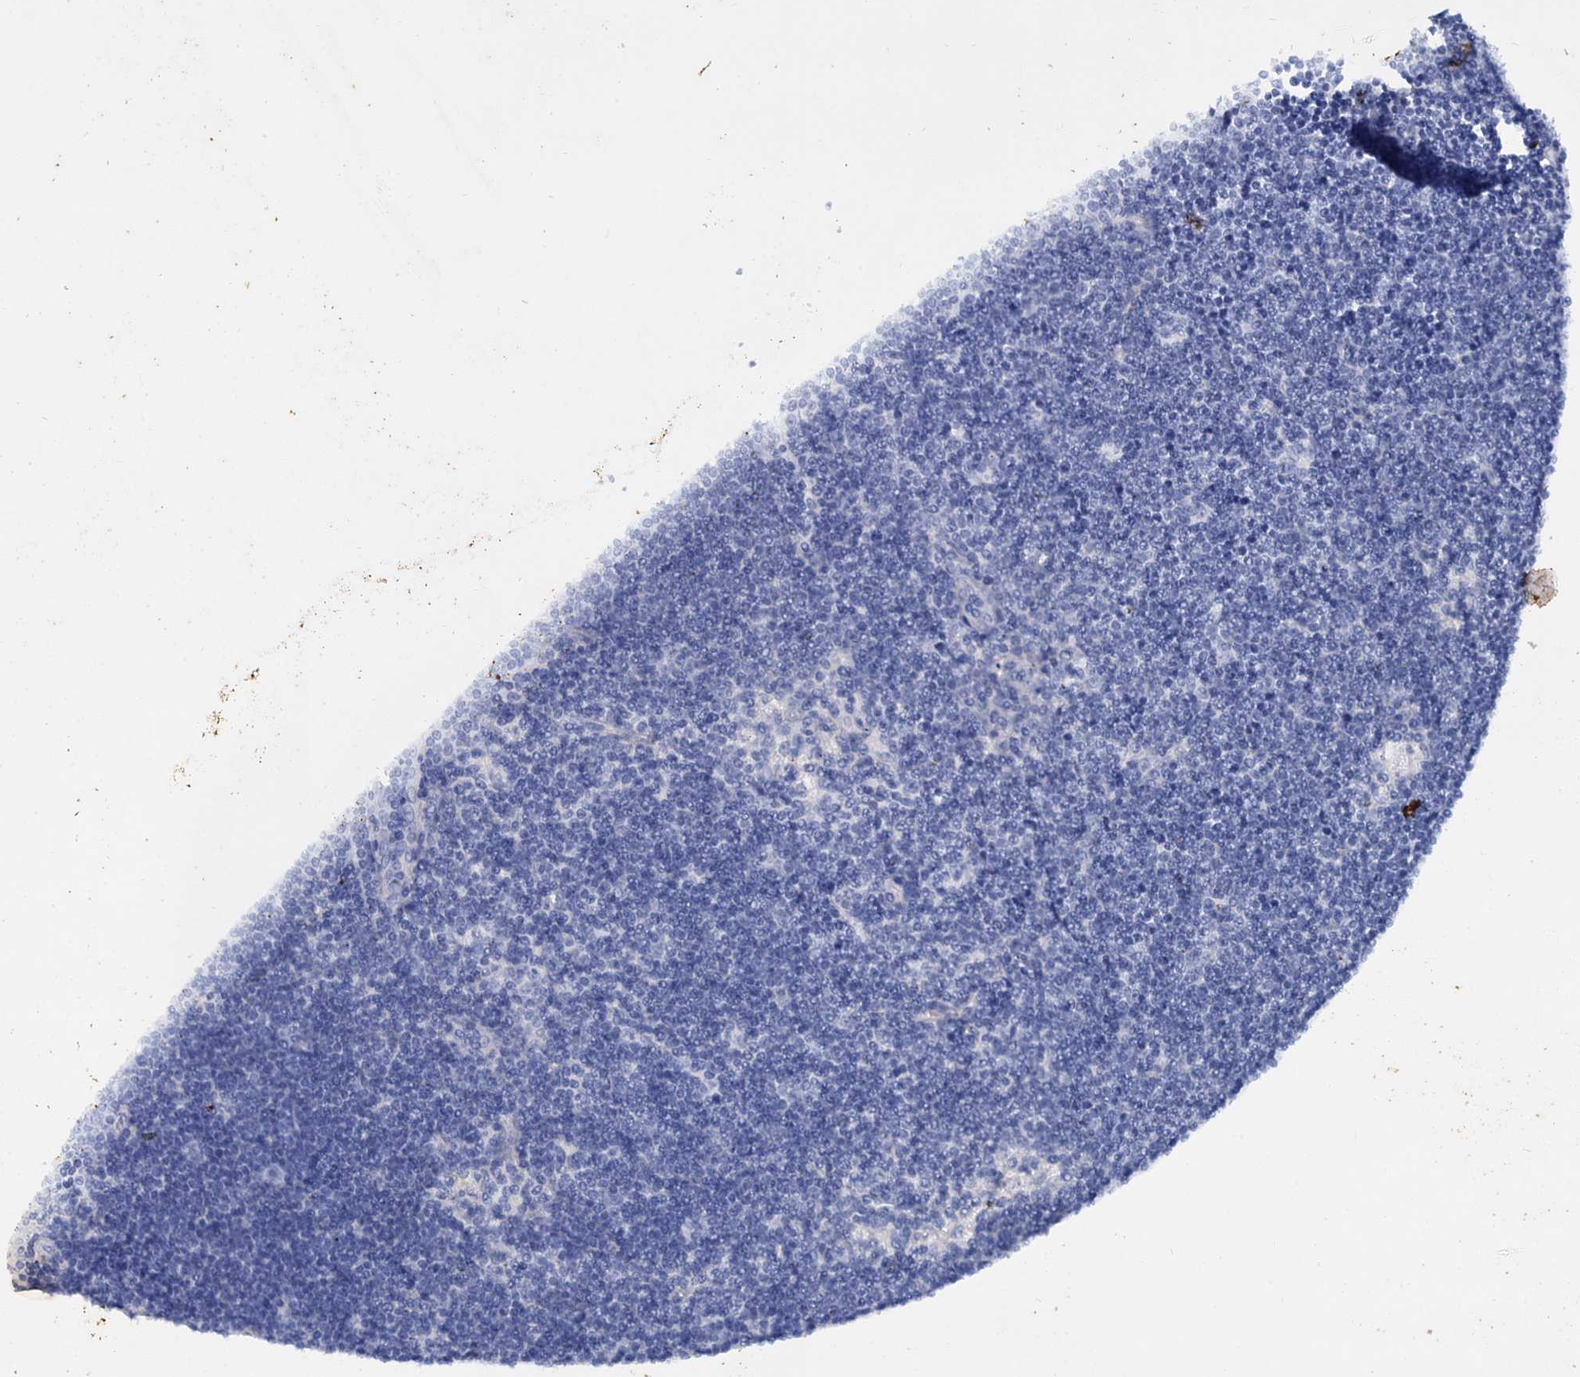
{"staining": {"intensity": "negative", "quantity": "none", "location": "none"}, "tissue": "lymph node", "cell_type": "Non-germinal center cells", "image_type": "normal", "snomed": [{"axis": "morphology", "description": "Normal tissue, NOS"}, {"axis": "topography", "description": "Lymph node"}], "caption": "Protein analysis of unremarkable lymph node reveals no significant positivity in non-germinal center cells.", "gene": "FAAP20", "patient": {"sex": "male", "age": 24}}